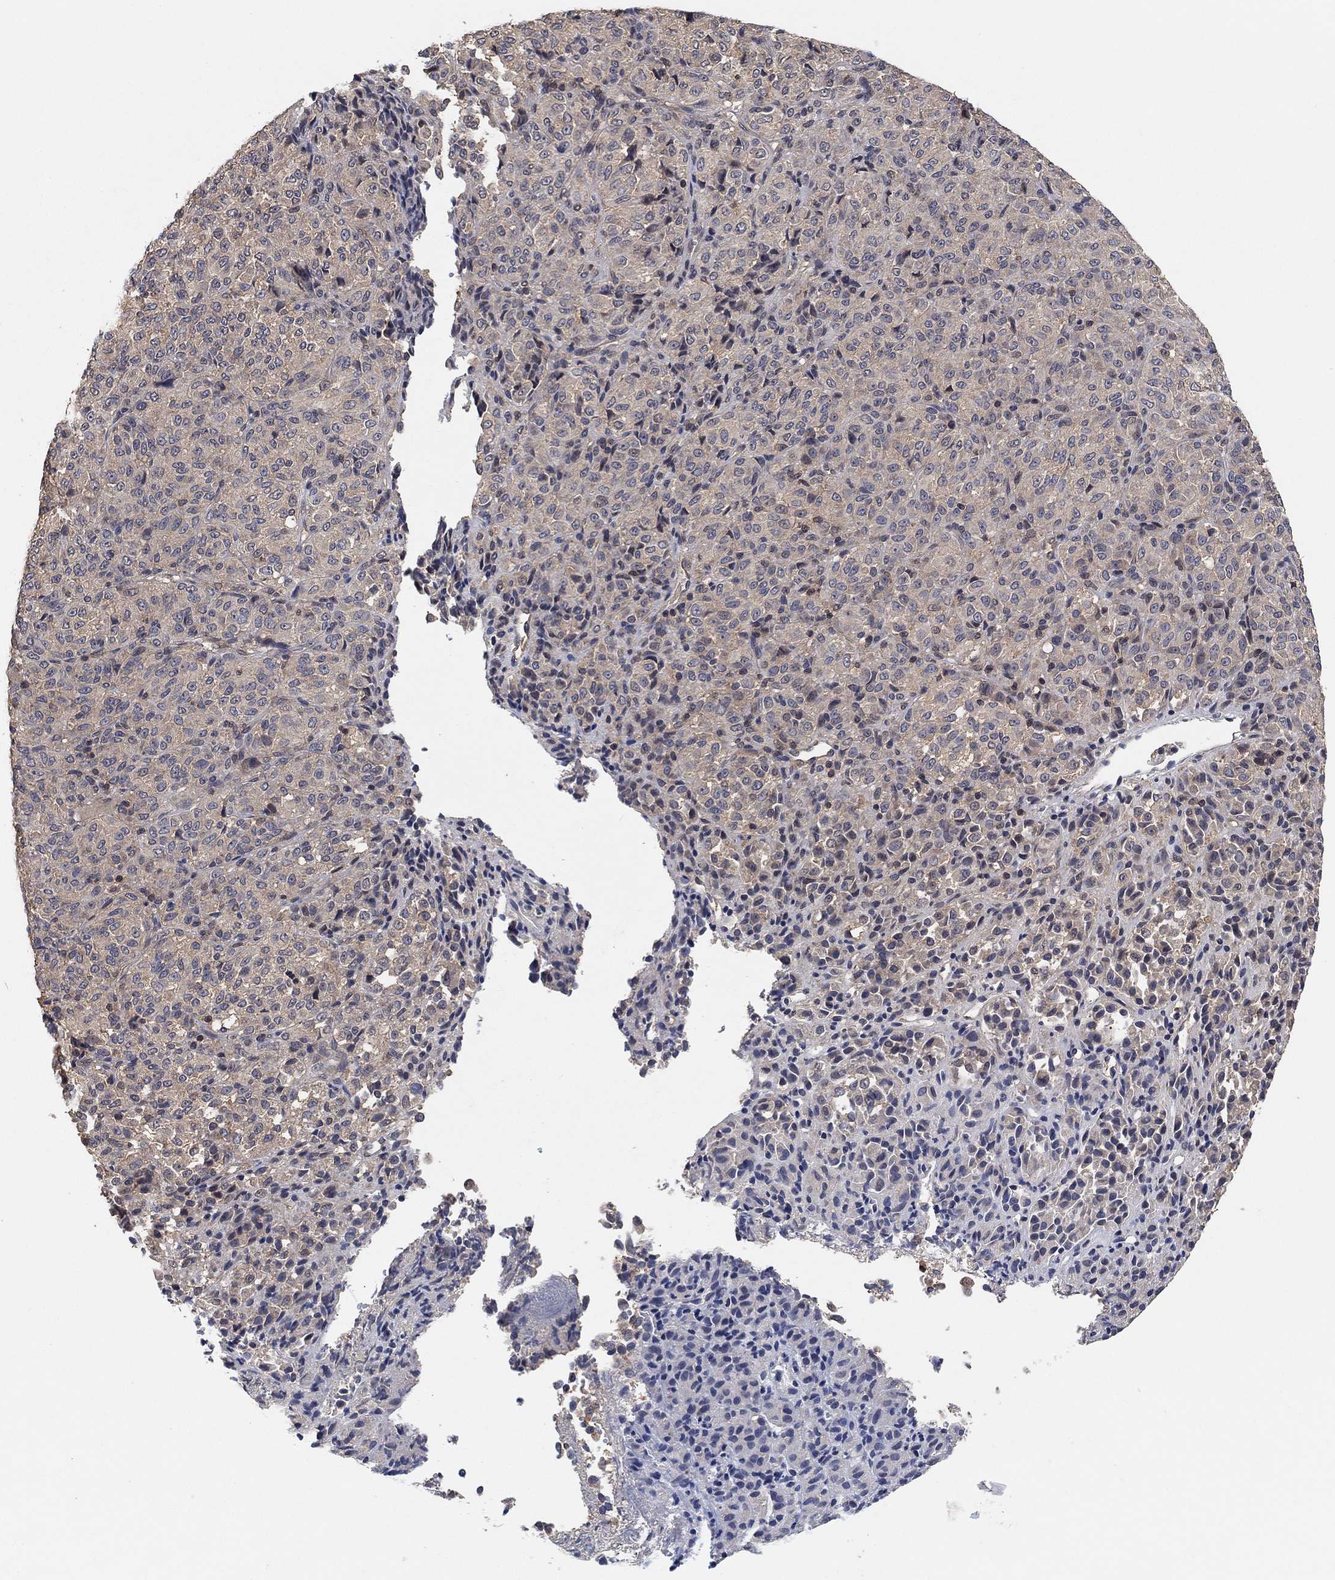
{"staining": {"intensity": "weak", "quantity": "<25%", "location": "cytoplasmic/membranous"}, "tissue": "melanoma", "cell_type": "Tumor cells", "image_type": "cancer", "snomed": [{"axis": "morphology", "description": "Malignant melanoma, Metastatic site"}, {"axis": "topography", "description": "Brain"}], "caption": "Image shows no significant protein positivity in tumor cells of melanoma.", "gene": "CCDC43", "patient": {"sex": "female", "age": 56}}